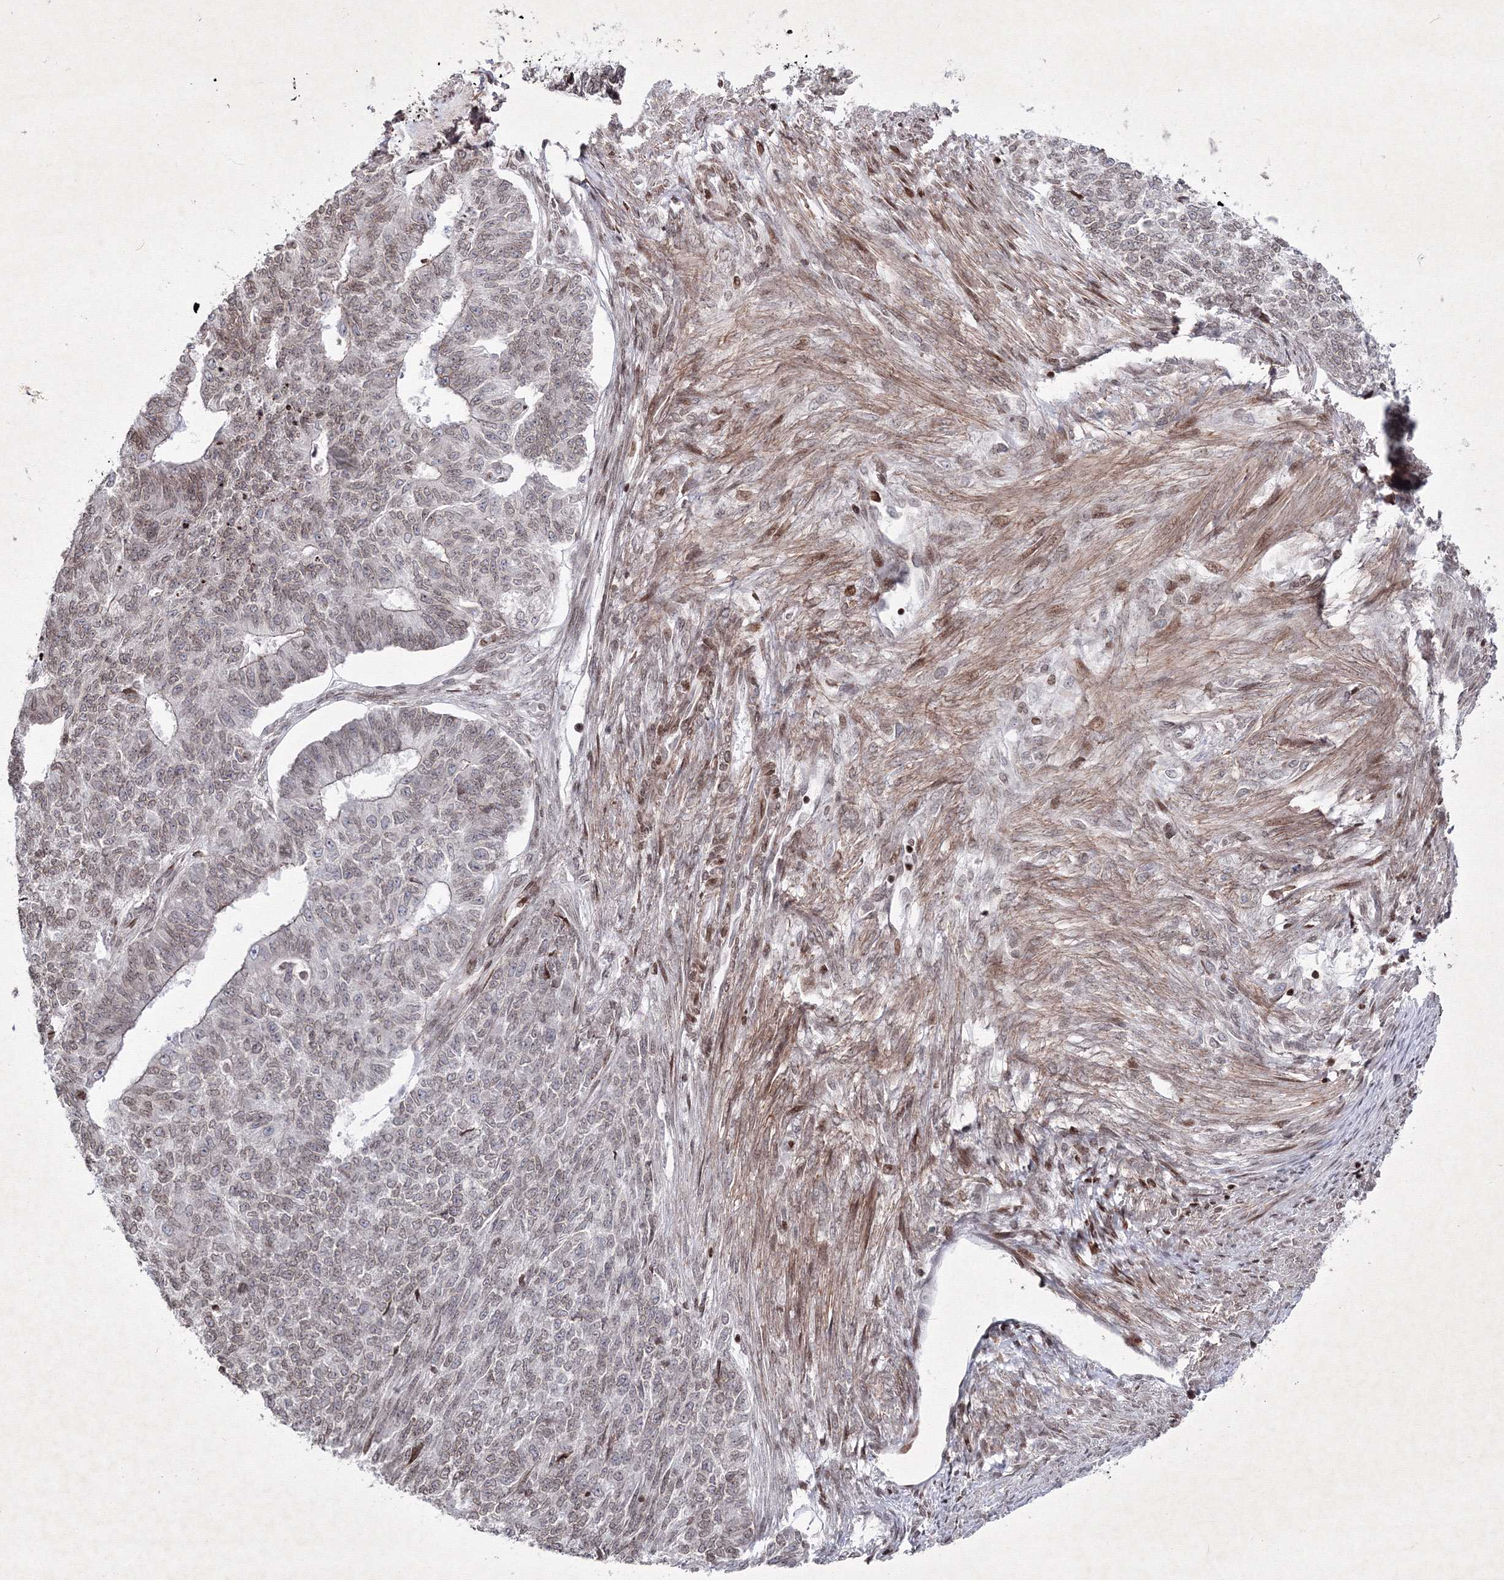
{"staining": {"intensity": "moderate", "quantity": "25%-75%", "location": "nuclear"}, "tissue": "endometrial cancer", "cell_type": "Tumor cells", "image_type": "cancer", "snomed": [{"axis": "morphology", "description": "Adenocarcinoma, NOS"}, {"axis": "topography", "description": "Endometrium"}], "caption": "There is medium levels of moderate nuclear staining in tumor cells of endometrial cancer, as demonstrated by immunohistochemical staining (brown color).", "gene": "SMIM29", "patient": {"sex": "female", "age": 32}}